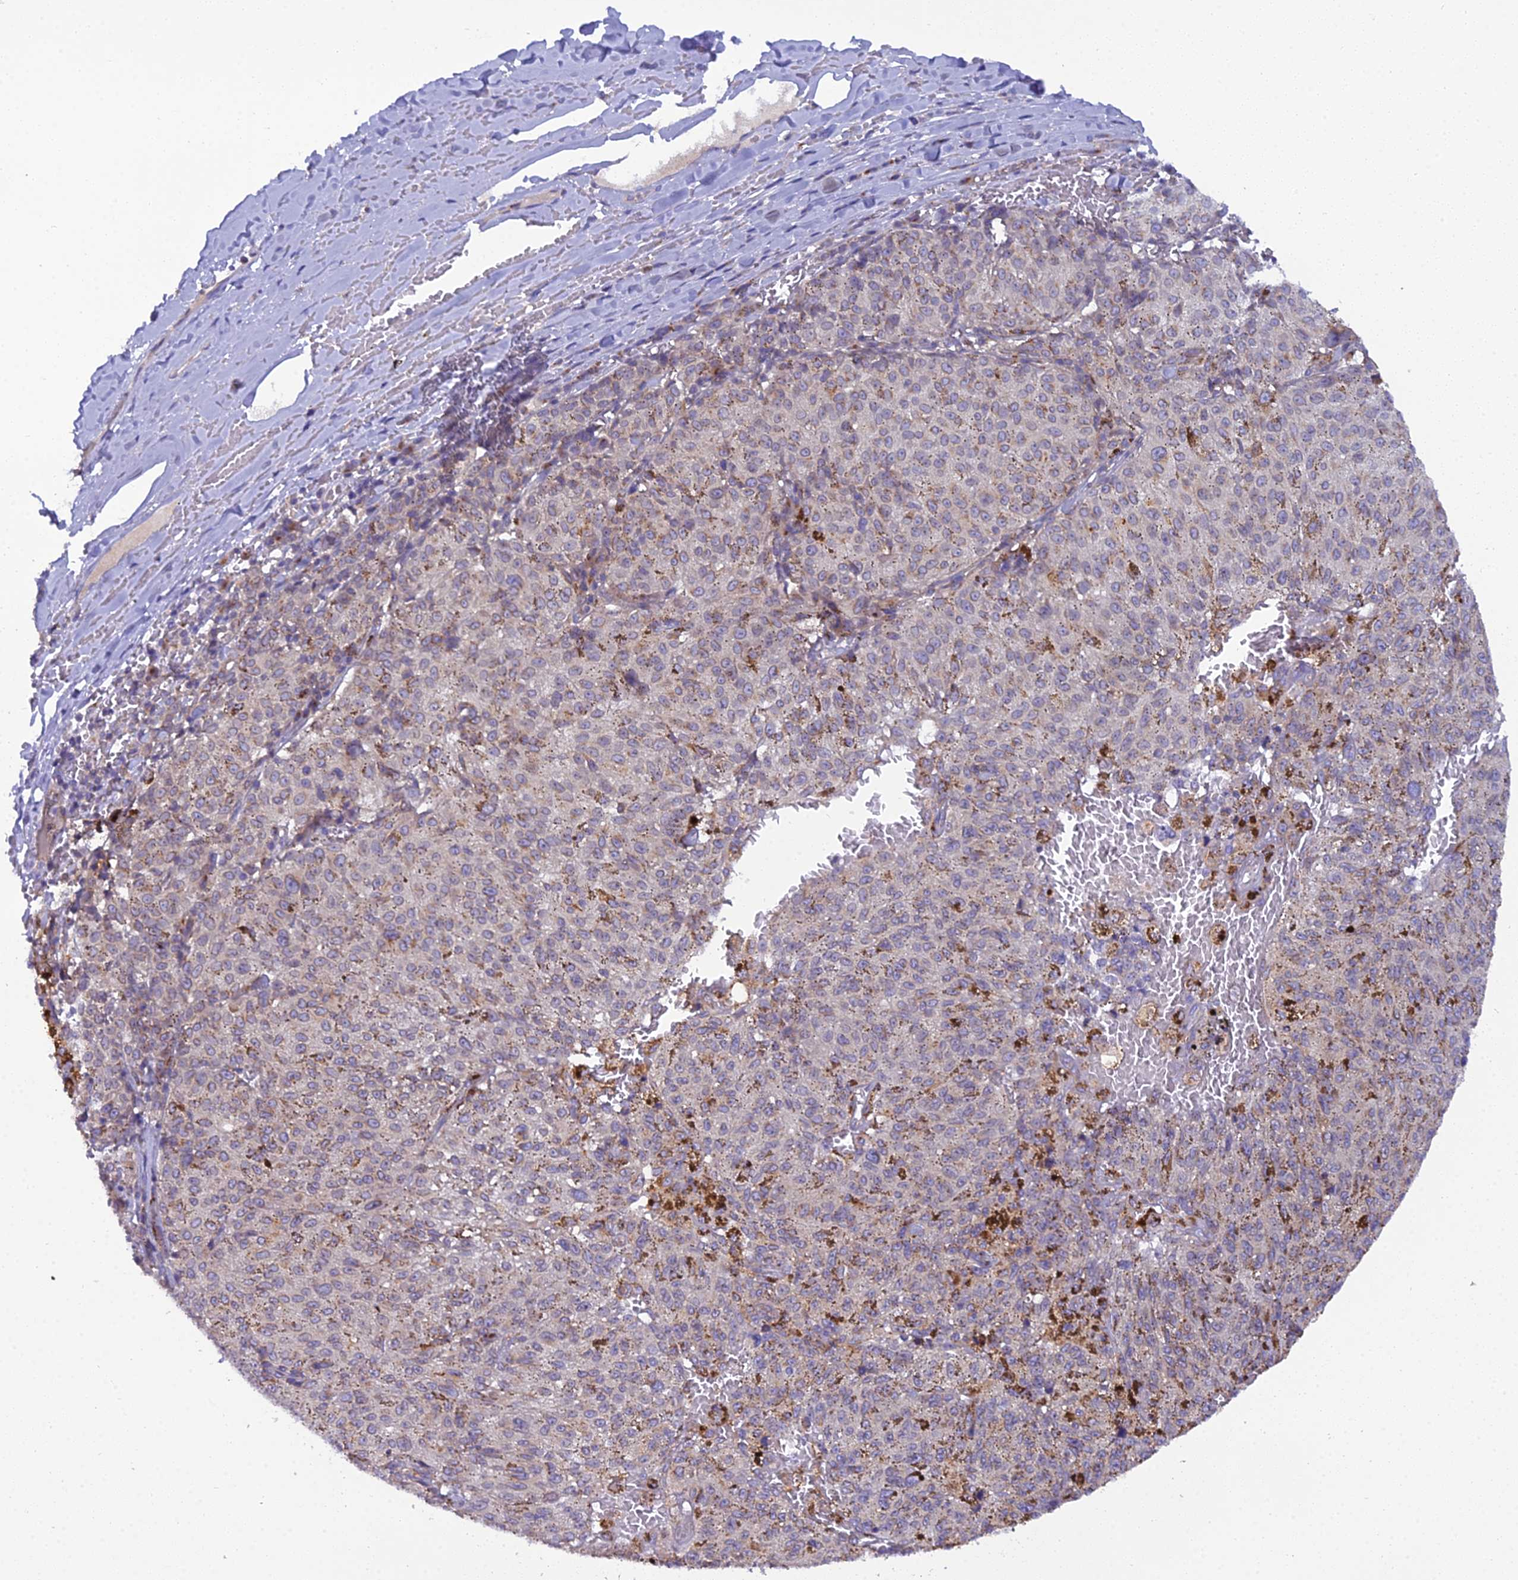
{"staining": {"intensity": "negative", "quantity": "none", "location": "none"}, "tissue": "melanoma", "cell_type": "Tumor cells", "image_type": "cancer", "snomed": [{"axis": "morphology", "description": "Malignant melanoma, NOS"}, {"axis": "topography", "description": "Skin"}], "caption": "An immunohistochemistry histopathology image of malignant melanoma is shown. There is no staining in tumor cells of malignant melanoma.", "gene": "GOLPH3", "patient": {"sex": "female", "age": 72}}